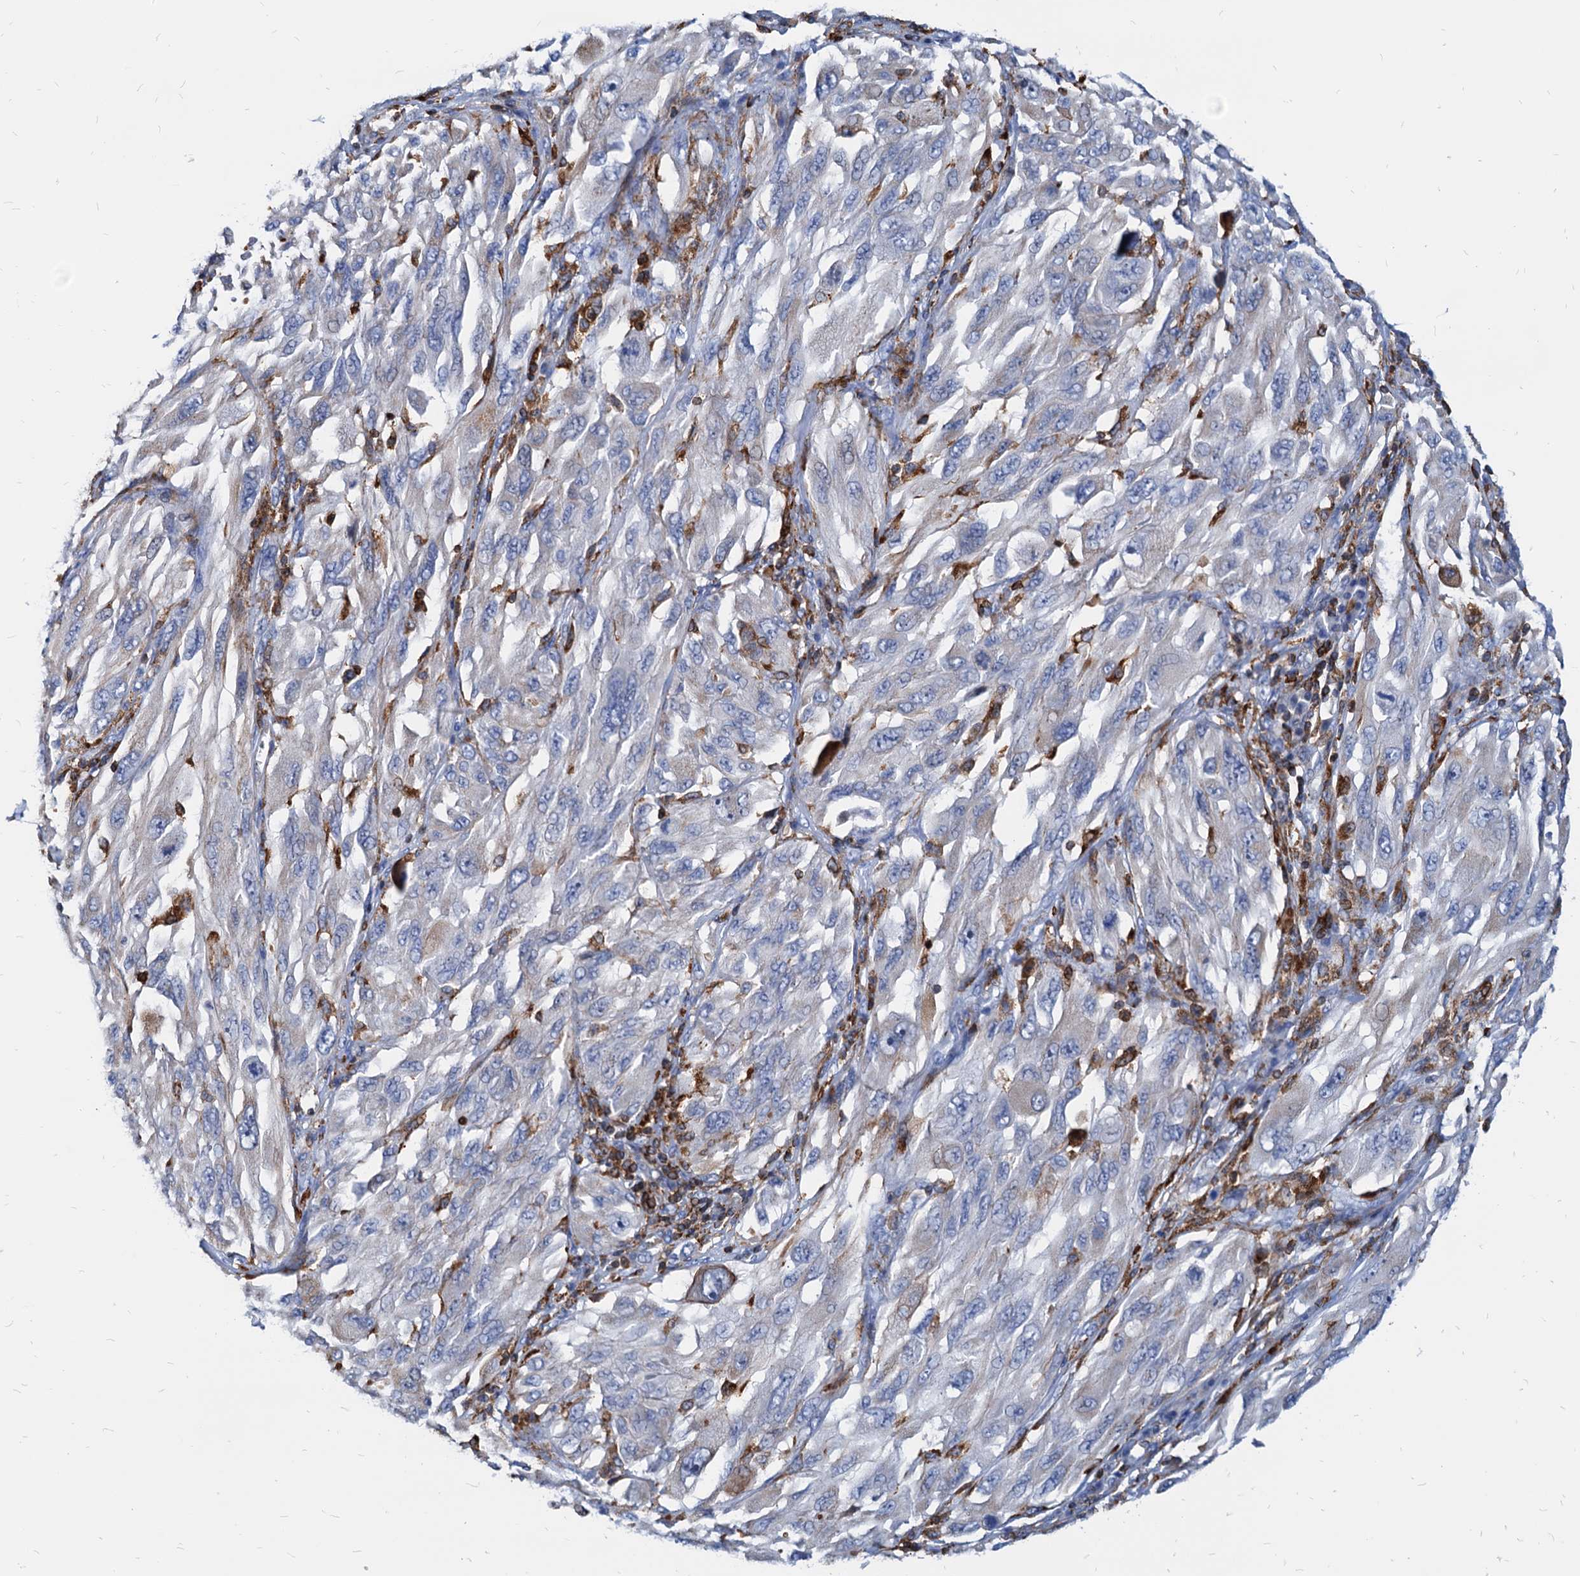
{"staining": {"intensity": "weak", "quantity": "<25%", "location": "cytoplasmic/membranous"}, "tissue": "melanoma", "cell_type": "Tumor cells", "image_type": "cancer", "snomed": [{"axis": "morphology", "description": "Malignant melanoma, NOS"}, {"axis": "topography", "description": "Skin"}], "caption": "High magnification brightfield microscopy of malignant melanoma stained with DAB (3,3'-diaminobenzidine) (brown) and counterstained with hematoxylin (blue): tumor cells show no significant staining. (DAB (3,3'-diaminobenzidine) IHC with hematoxylin counter stain).", "gene": "LCP2", "patient": {"sex": "female", "age": 91}}